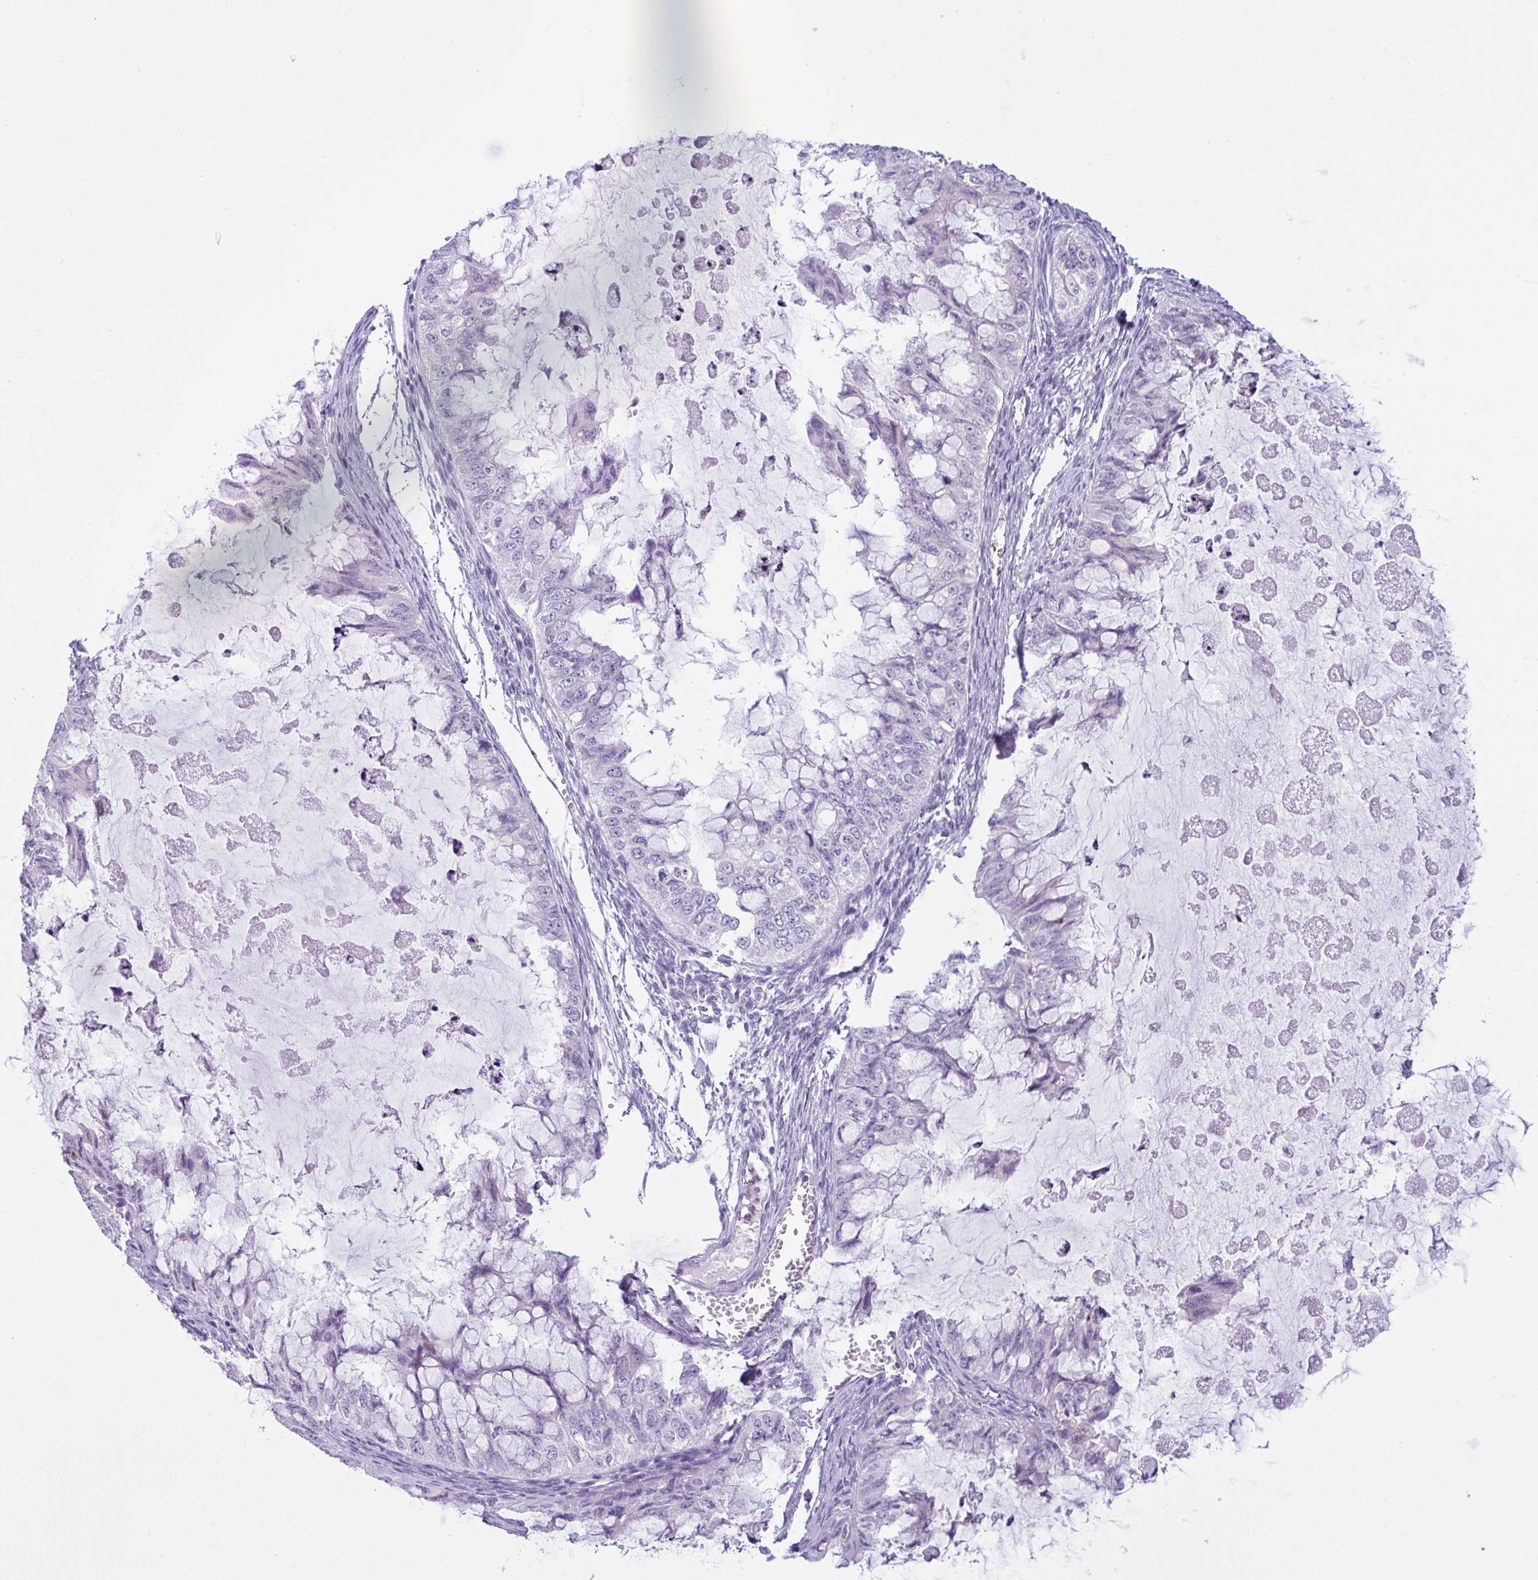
{"staining": {"intensity": "negative", "quantity": "none", "location": "none"}, "tissue": "ovarian cancer", "cell_type": "Tumor cells", "image_type": "cancer", "snomed": [{"axis": "morphology", "description": "Cystadenocarcinoma, mucinous, NOS"}, {"axis": "topography", "description": "Ovary"}], "caption": "An image of mucinous cystadenocarcinoma (ovarian) stained for a protein exhibits no brown staining in tumor cells.", "gene": "NCF1", "patient": {"sex": "female", "age": 72}}